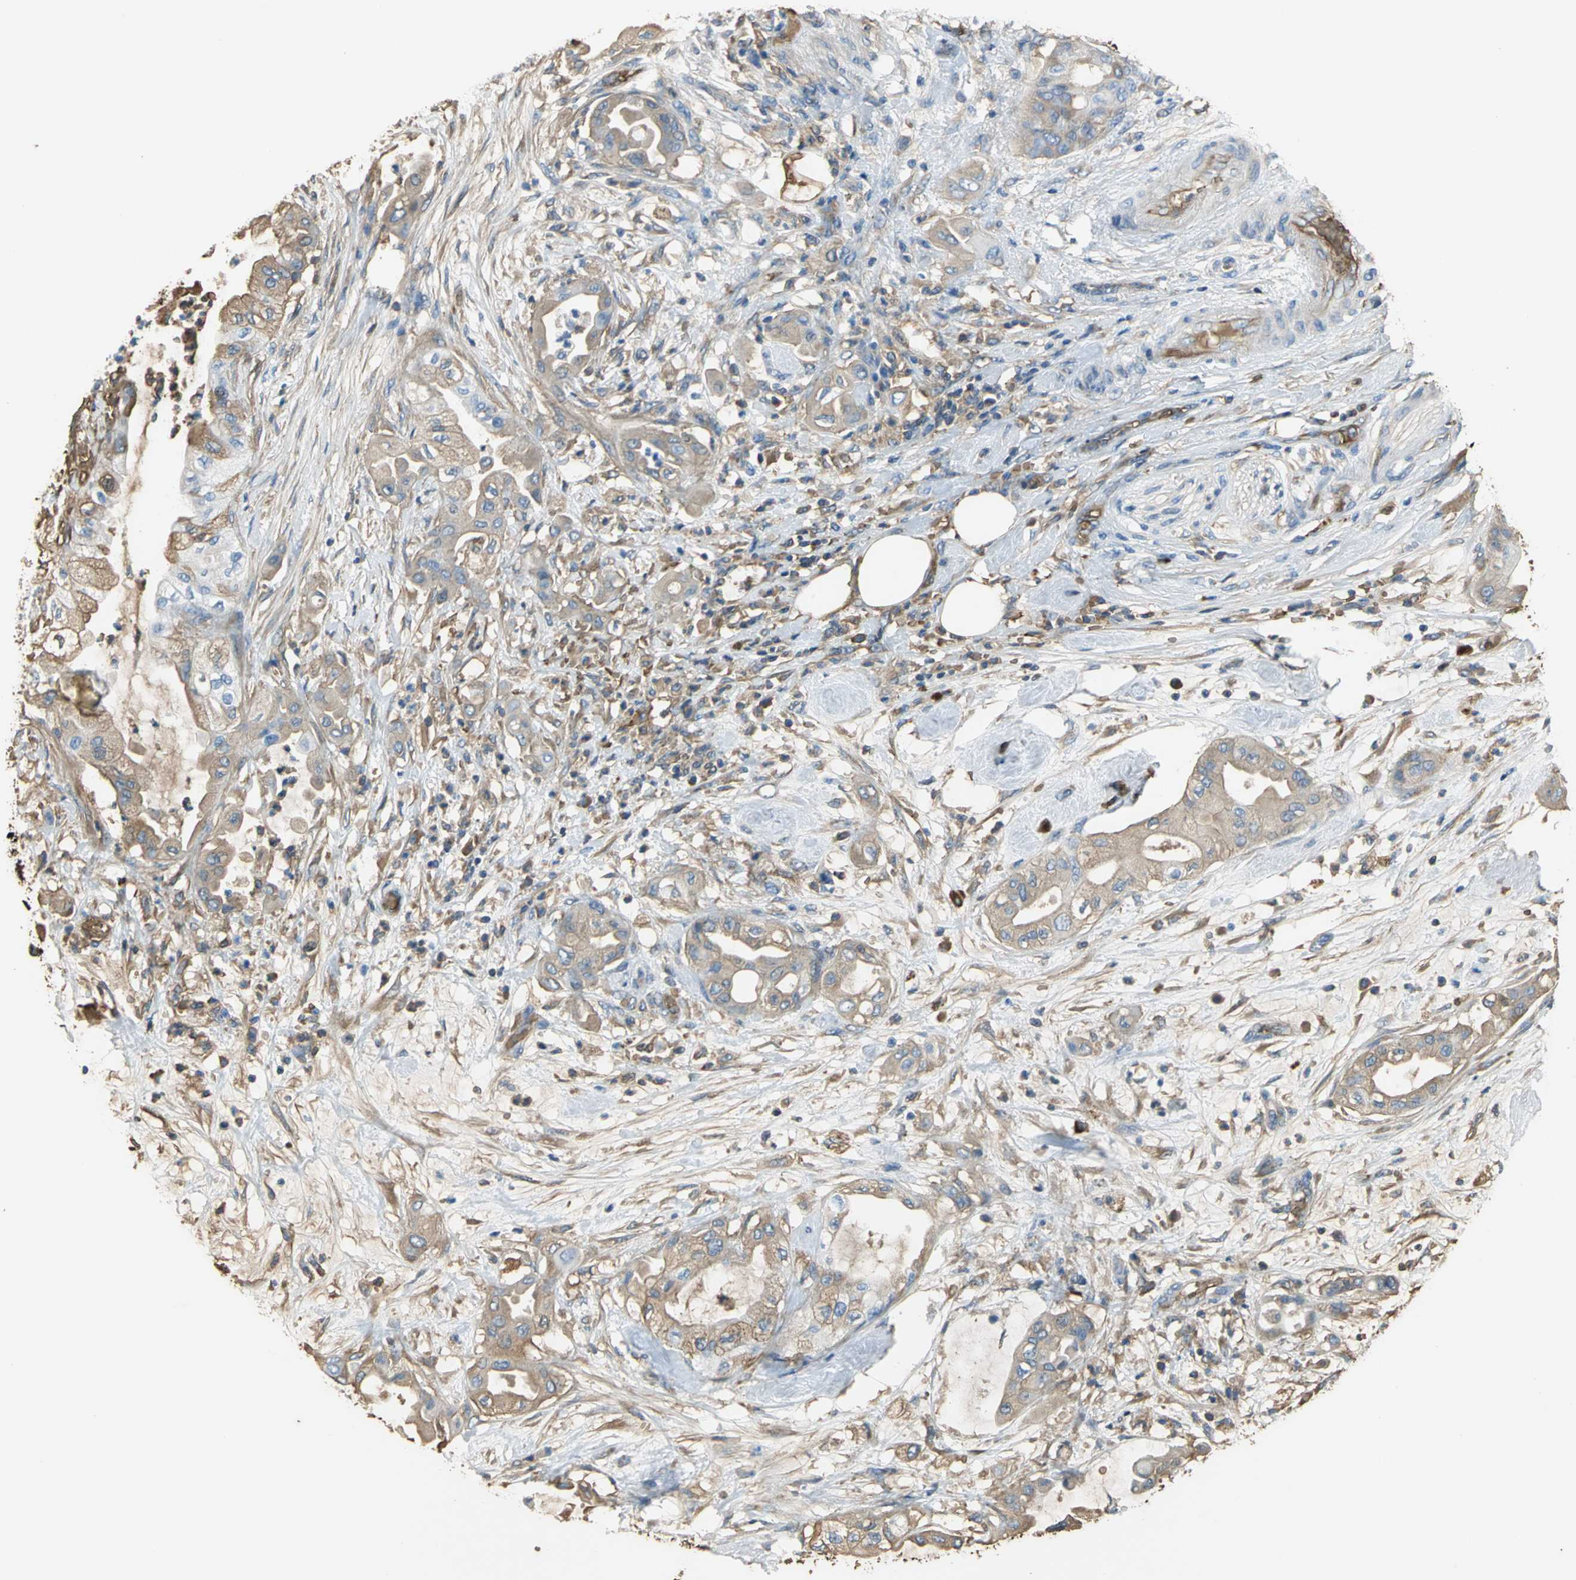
{"staining": {"intensity": "moderate", "quantity": ">75%", "location": "cytoplasmic/membranous"}, "tissue": "pancreatic cancer", "cell_type": "Tumor cells", "image_type": "cancer", "snomed": [{"axis": "morphology", "description": "Adenocarcinoma, NOS"}, {"axis": "morphology", "description": "Adenocarcinoma, metastatic, NOS"}, {"axis": "topography", "description": "Lymph node"}, {"axis": "topography", "description": "Pancreas"}, {"axis": "topography", "description": "Duodenum"}], "caption": "Pancreatic cancer (metastatic adenocarcinoma) stained with a protein marker exhibits moderate staining in tumor cells.", "gene": "TREM1", "patient": {"sex": "female", "age": 64}}